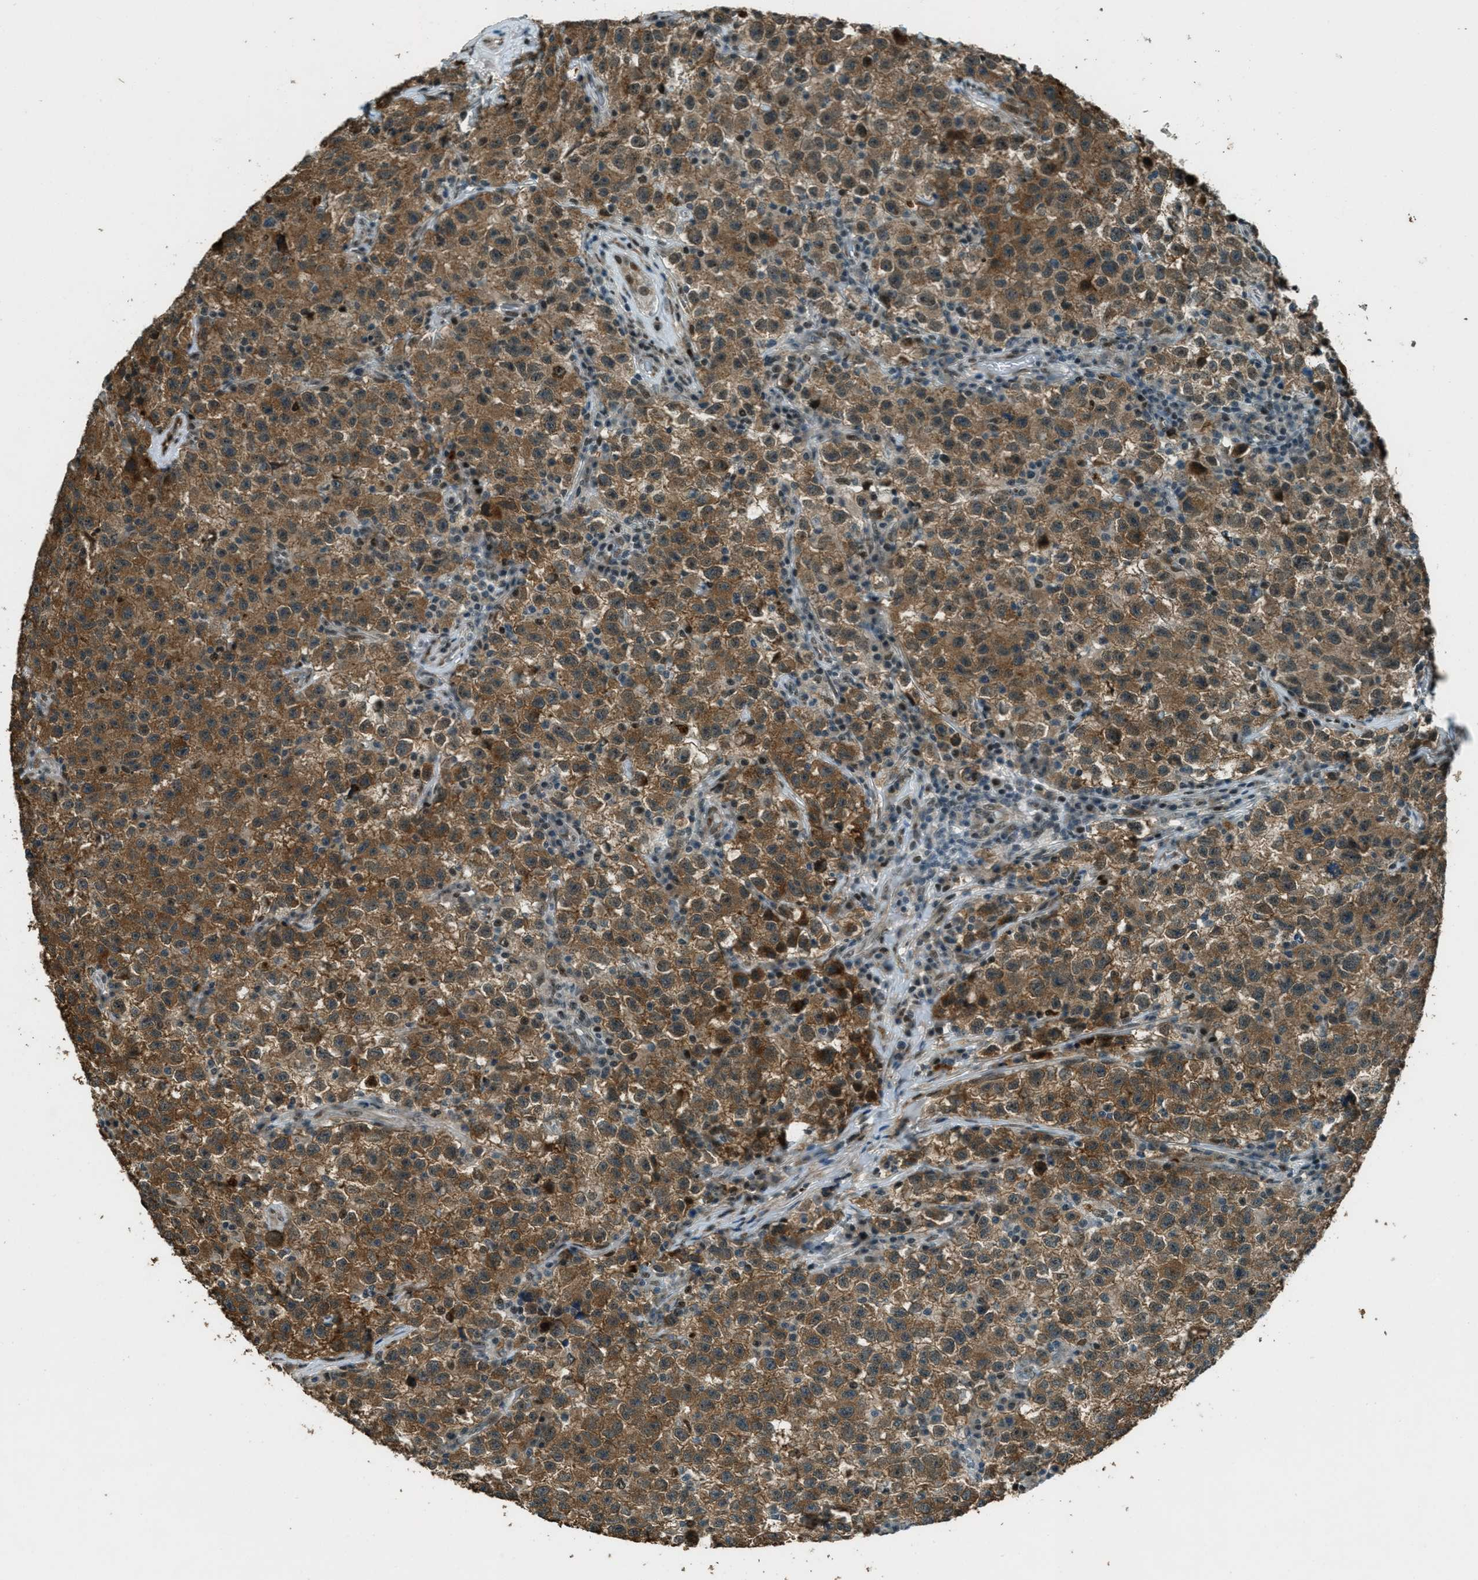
{"staining": {"intensity": "moderate", "quantity": "25%-75%", "location": "cytoplasmic/membranous"}, "tissue": "testis cancer", "cell_type": "Tumor cells", "image_type": "cancer", "snomed": [{"axis": "morphology", "description": "Seminoma, NOS"}, {"axis": "topography", "description": "Testis"}], "caption": "Tumor cells display moderate cytoplasmic/membranous expression in approximately 25%-75% of cells in testis seminoma.", "gene": "TARDBP", "patient": {"sex": "male", "age": 22}}